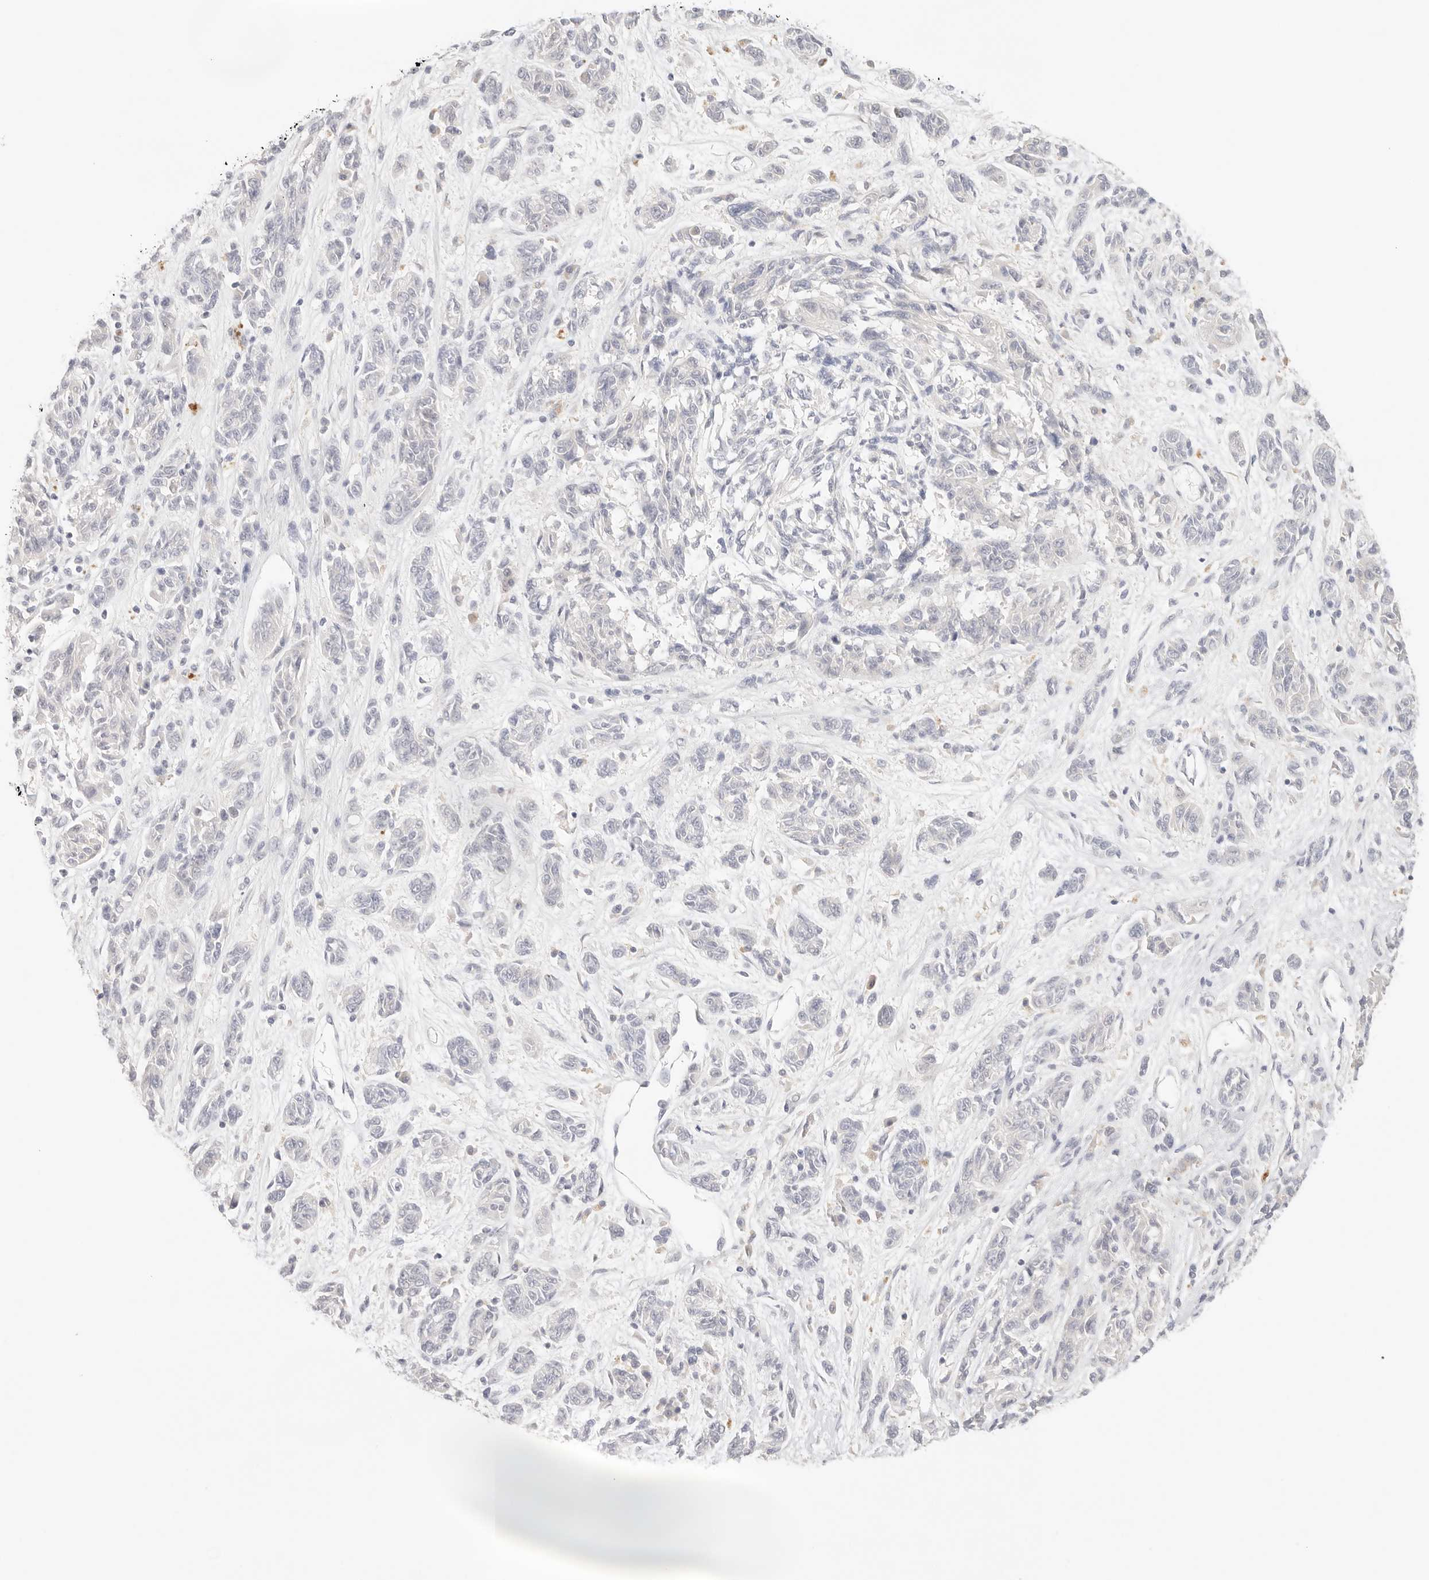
{"staining": {"intensity": "negative", "quantity": "none", "location": "none"}, "tissue": "melanoma", "cell_type": "Tumor cells", "image_type": "cancer", "snomed": [{"axis": "morphology", "description": "Malignant melanoma, NOS"}, {"axis": "topography", "description": "Skin"}], "caption": "IHC micrograph of neoplastic tissue: human melanoma stained with DAB (3,3'-diaminobenzidine) exhibits no significant protein positivity in tumor cells.", "gene": "SPHK1", "patient": {"sex": "male", "age": 53}}